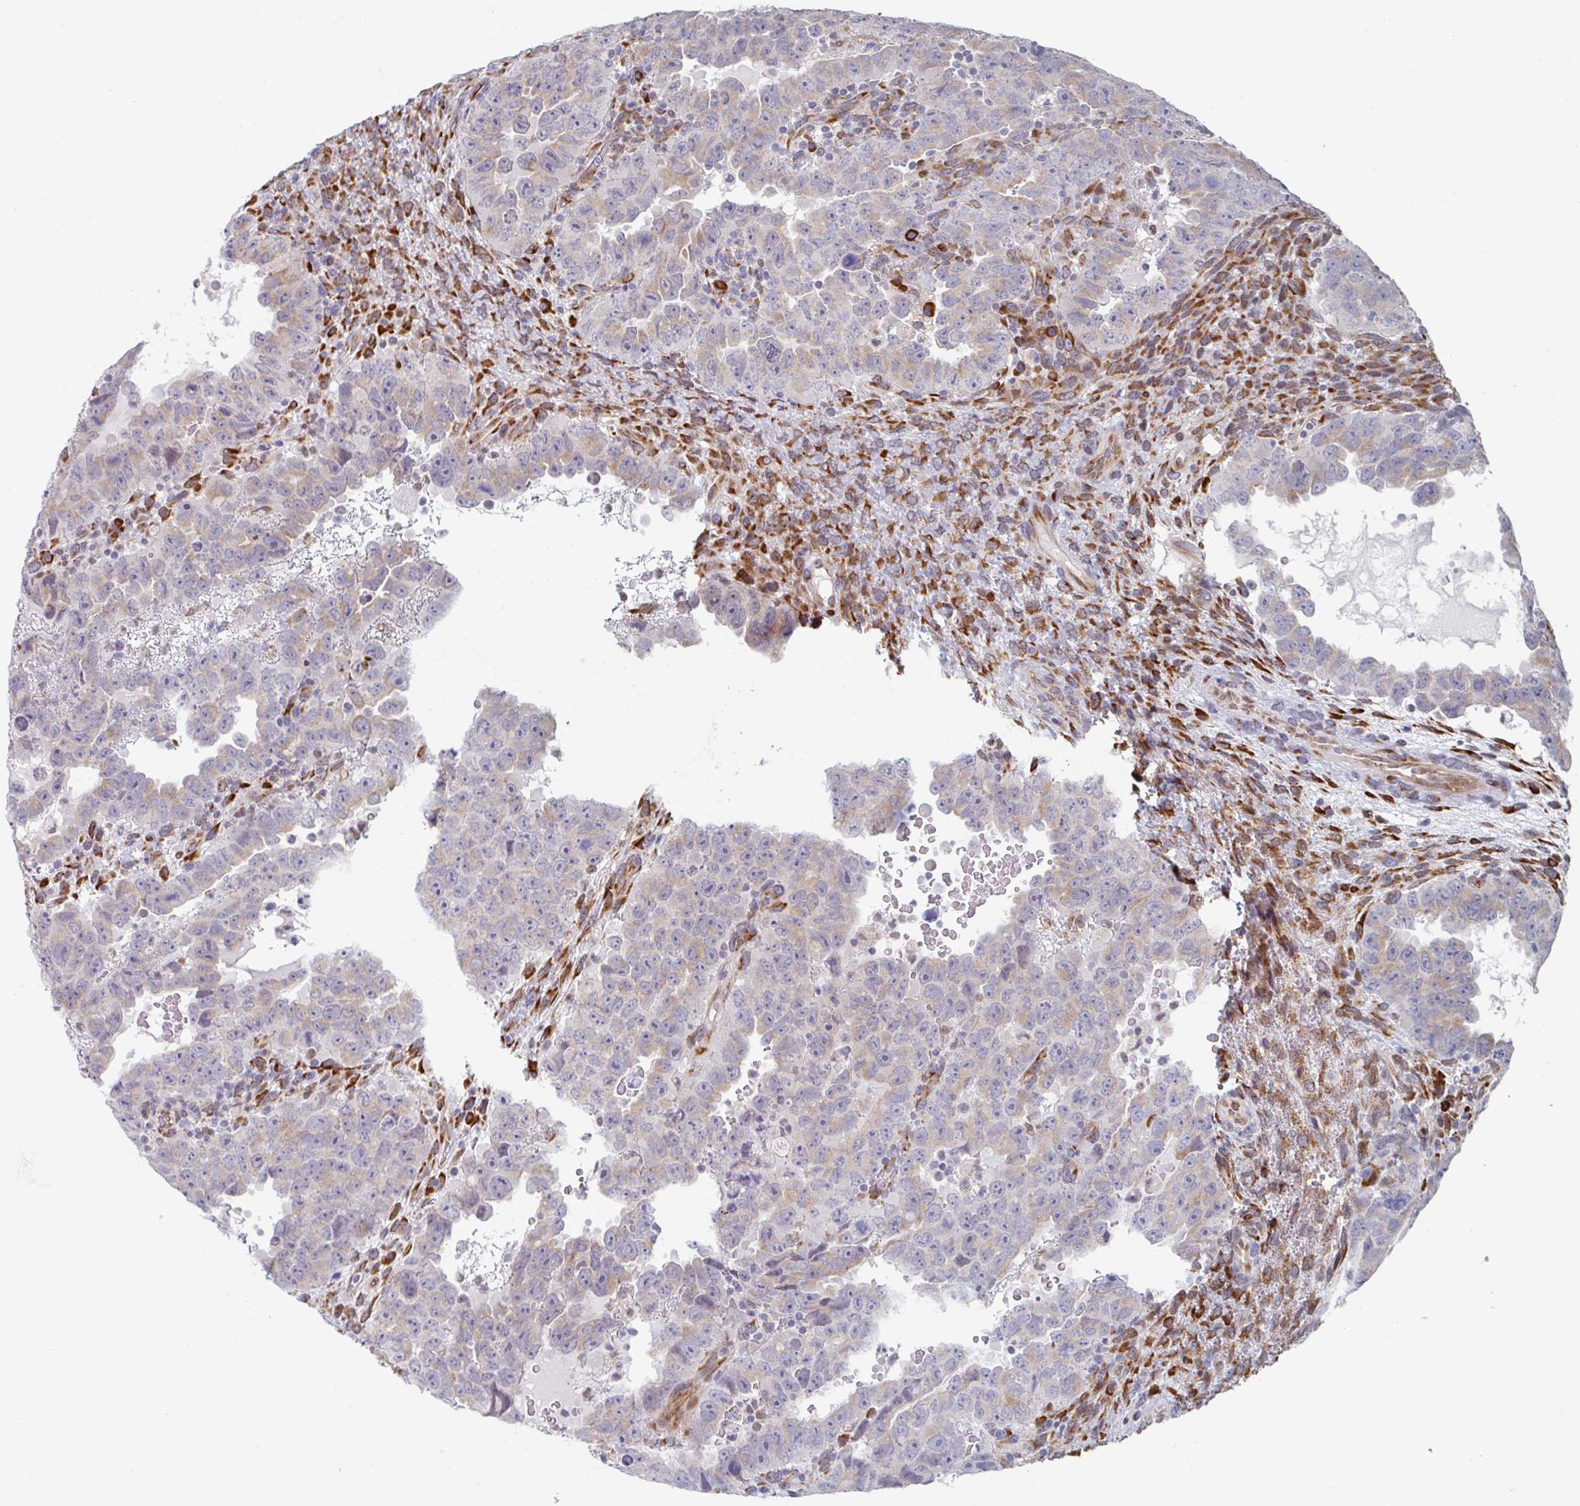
{"staining": {"intensity": "weak", "quantity": "<25%", "location": "cytoplasmic/membranous"}, "tissue": "testis cancer", "cell_type": "Tumor cells", "image_type": "cancer", "snomed": [{"axis": "morphology", "description": "Carcinoma, Embryonal, NOS"}, {"axis": "topography", "description": "Testis"}], "caption": "This is an immunohistochemistry micrograph of human testis cancer (embryonal carcinoma). There is no staining in tumor cells.", "gene": "TRAPPC10", "patient": {"sex": "male", "age": 24}}